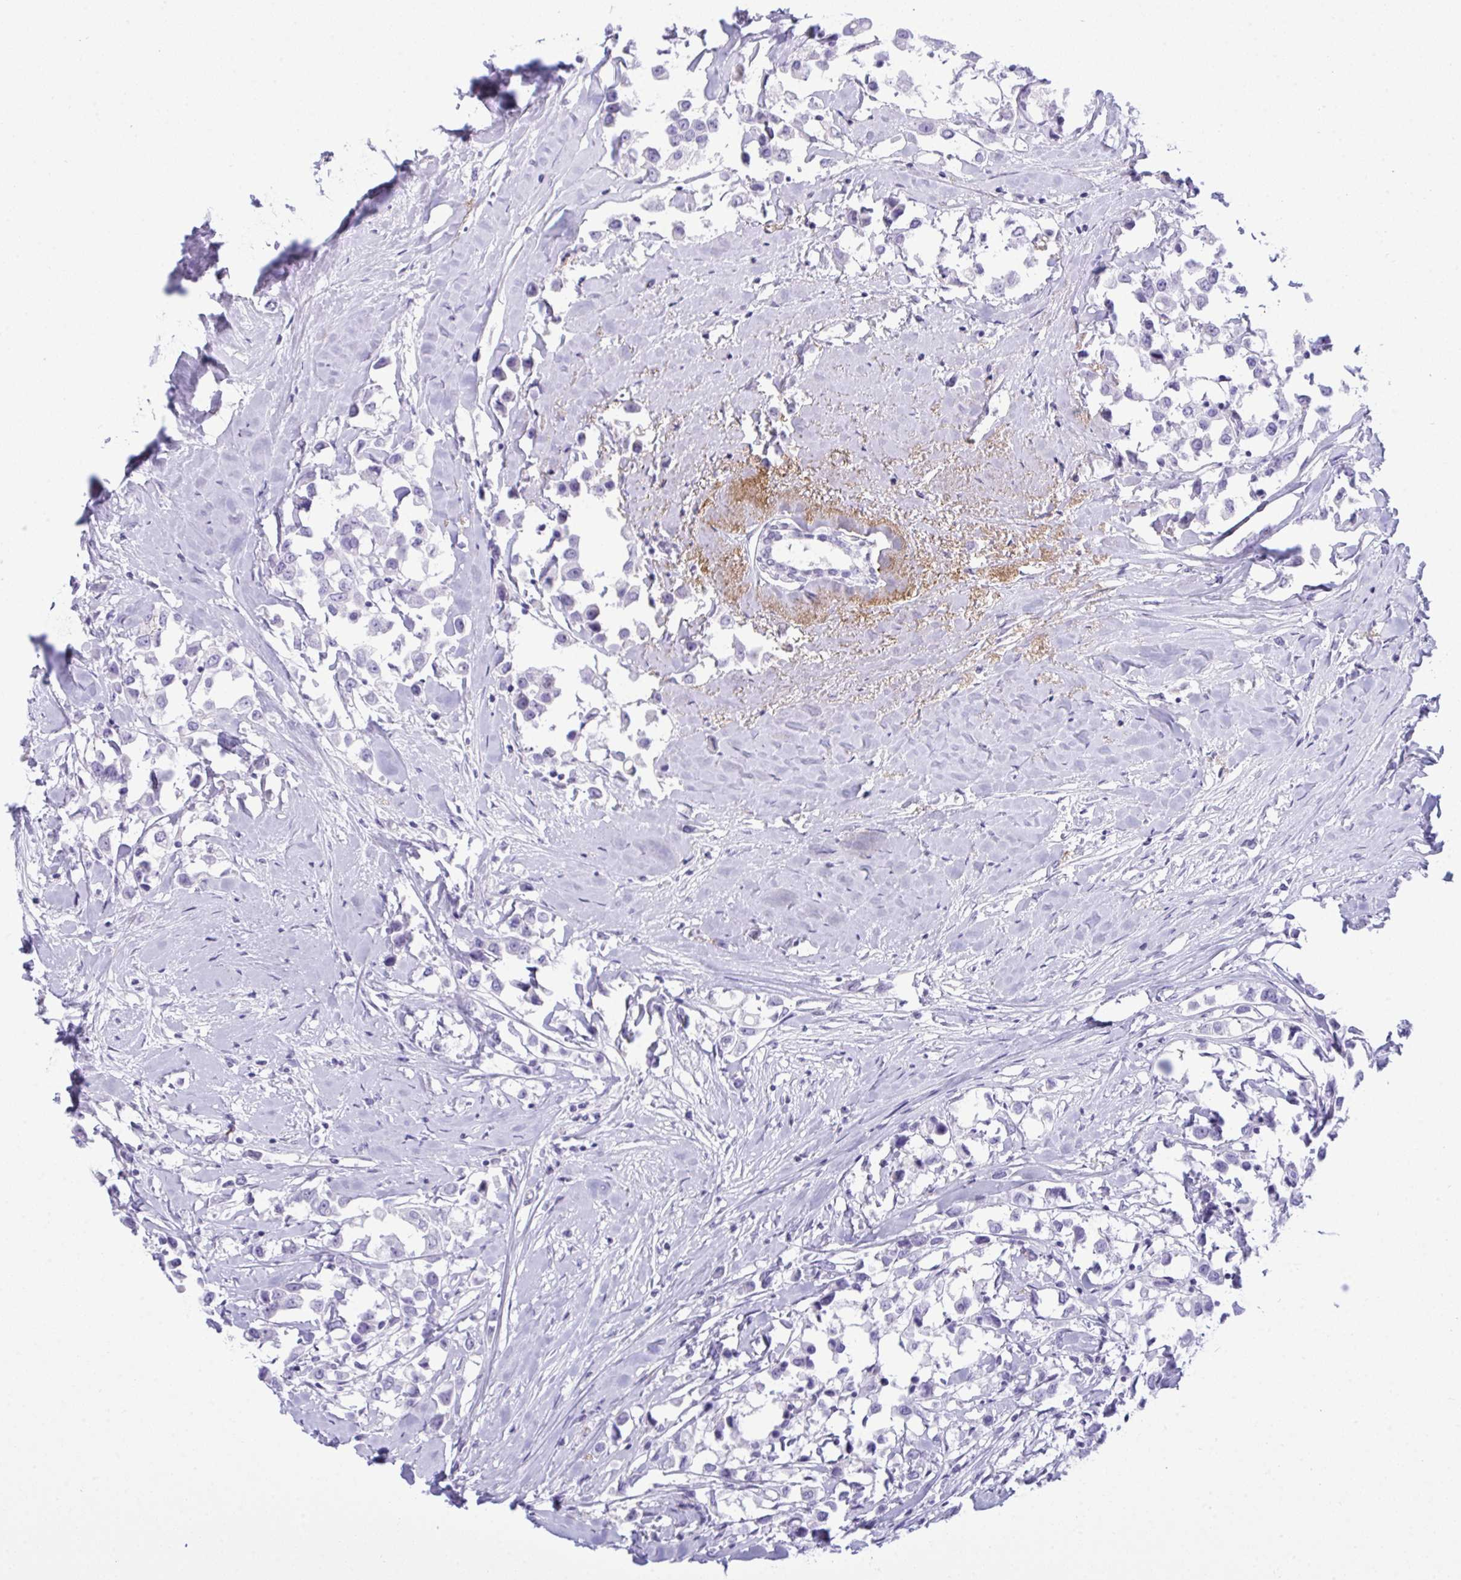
{"staining": {"intensity": "negative", "quantity": "none", "location": "none"}, "tissue": "breast cancer", "cell_type": "Tumor cells", "image_type": "cancer", "snomed": [{"axis": "morphology", "description": "Duct carcinoma"}, {"axis": "topography", "description": "Breast"}], "caption": "DAB (3,3'-diaminobenzidine) immunohistochemical staining of breast cancer displays no significant staining in tumor cells.", "gene": "ELN", "patient": {"sex": "female", "age": 61}}